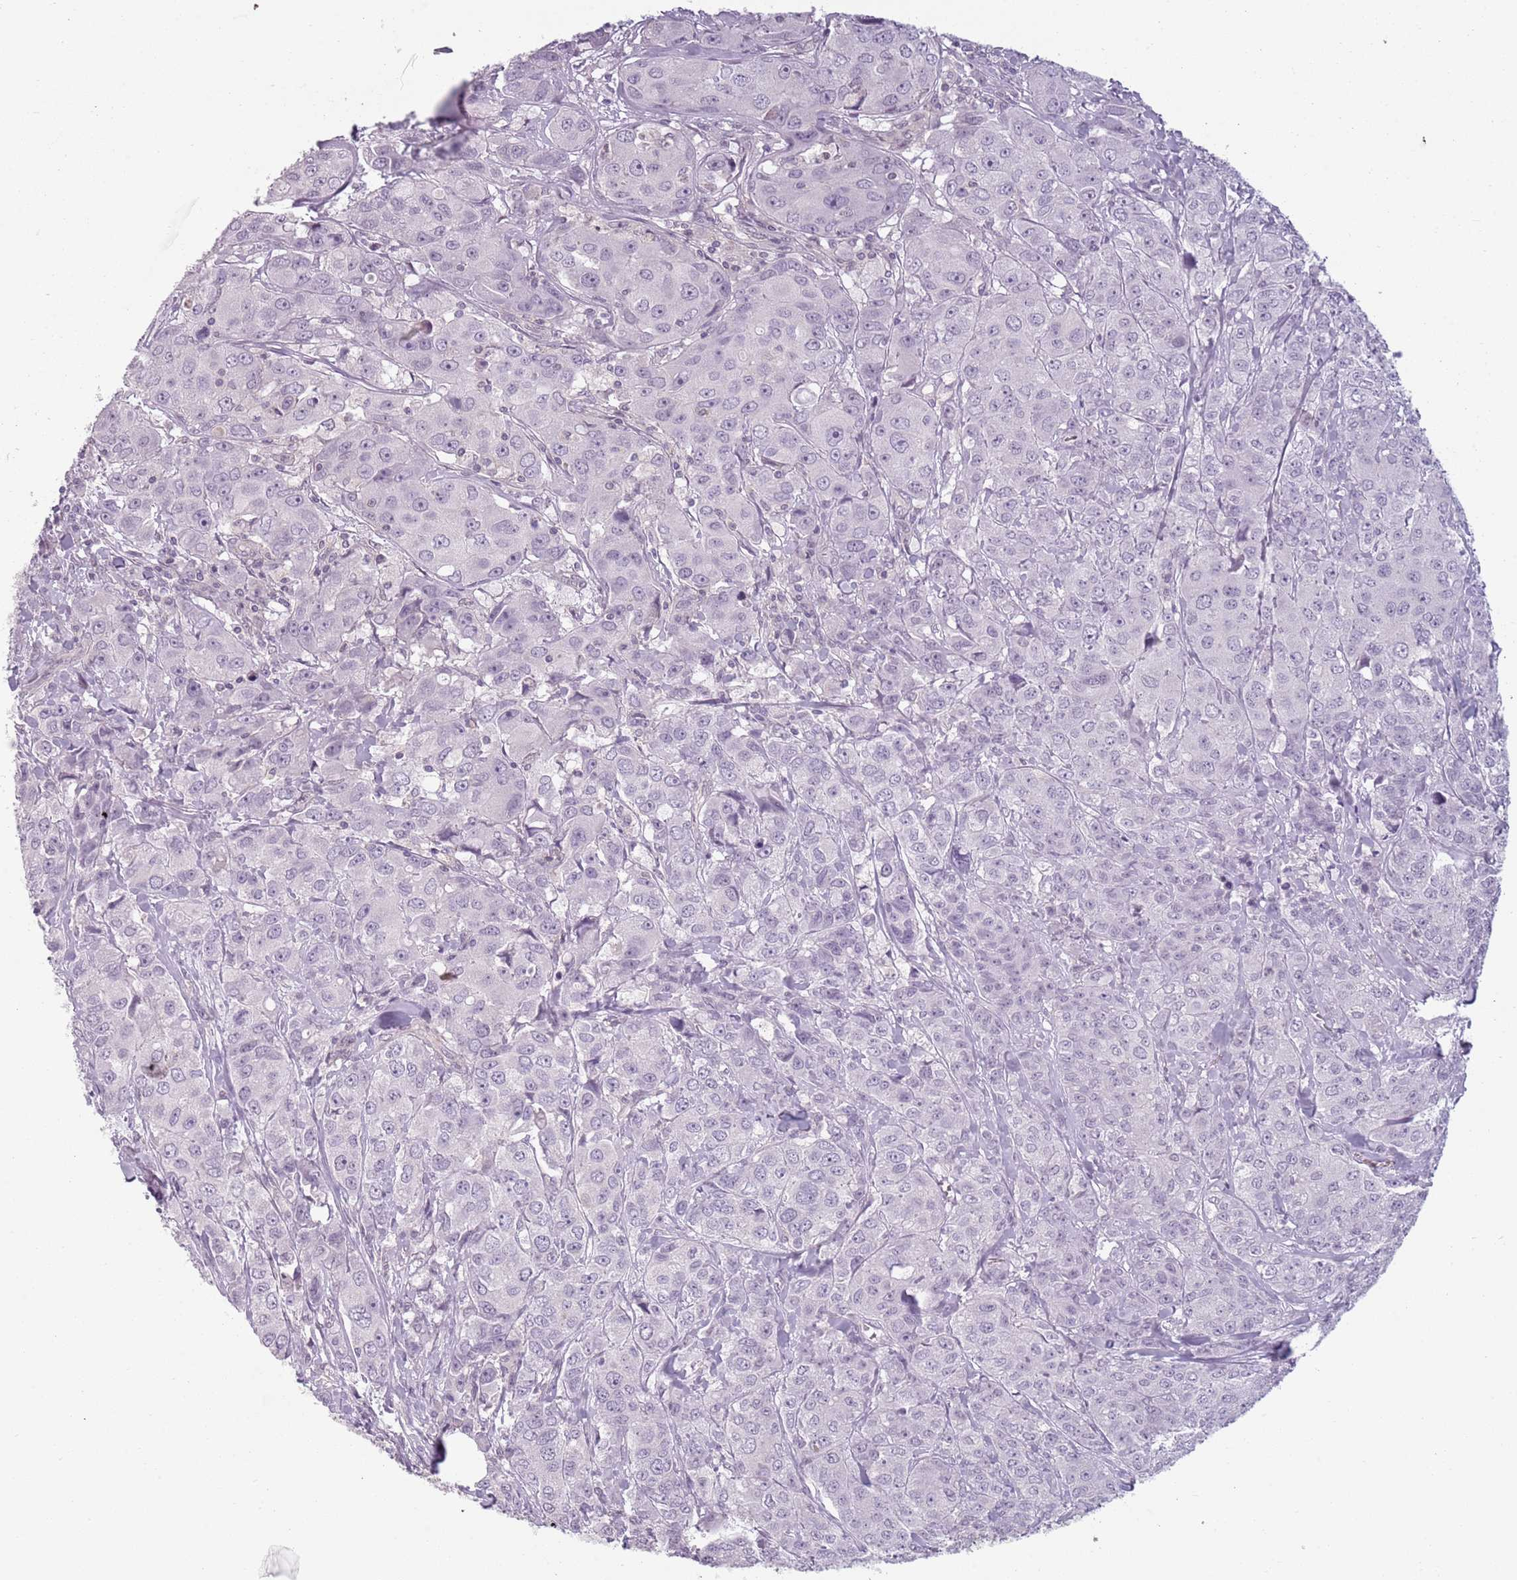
{"staining": {"intensity": "negative", "quantity": "none", "location": "none"}, "tissue": "breast cancer", "cell_type": "Tumor cells", "image_type": "cancer", "snomed": [{"axis": "morphology", "description": "Duct carcinoma"}, {"axis": "topography", "description": "Breast"}], "caption": "Breast cancer (invasive ductal carcinoma) stained for a protein using IHC exhibits no staining tumor cells.", "gene": "PIEZO1", "patient": {"sex": "female", "age": 43}}